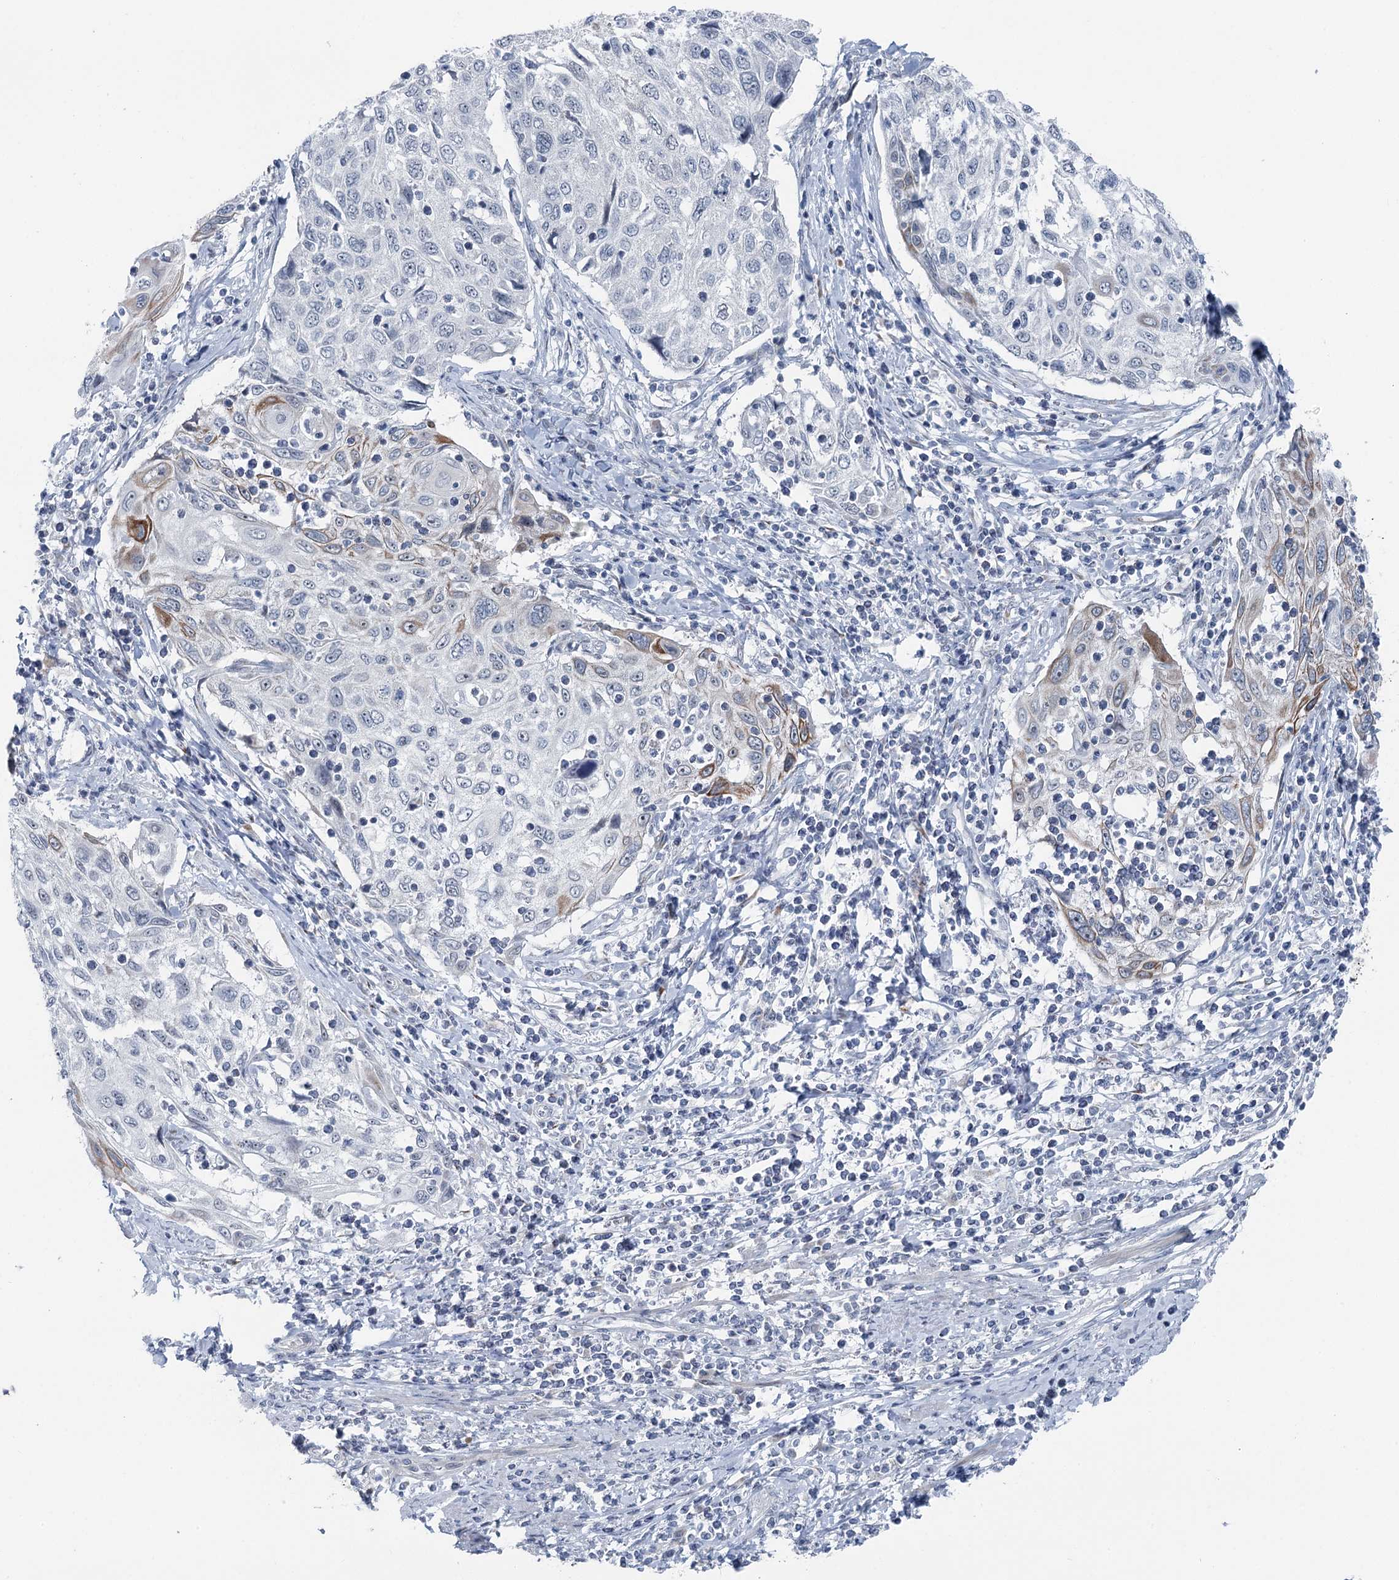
{"staining": {"intensity": "moderate", "quantity": "<25%", "location": "cytoplasmic/membranous"}, "tissue": "cervical cancer", "cell_type": "Tumor cells", "image_type": "cancer", "snomed": [{"axis": "morphology", "description": "Squamous cell carcinoma, NOS"}, {"axis": "topography", "description": "Cervix"}], "caption": "About <25% of tumor cells in human cervical cancer (squamous cell carcinoma) demonstrate moderate cytoplasmic/membranous protein staining as visualized by brown immunohistochemical staining.", "gene": "STEEP1", "patient": {"sex": "female", "age": 70}}